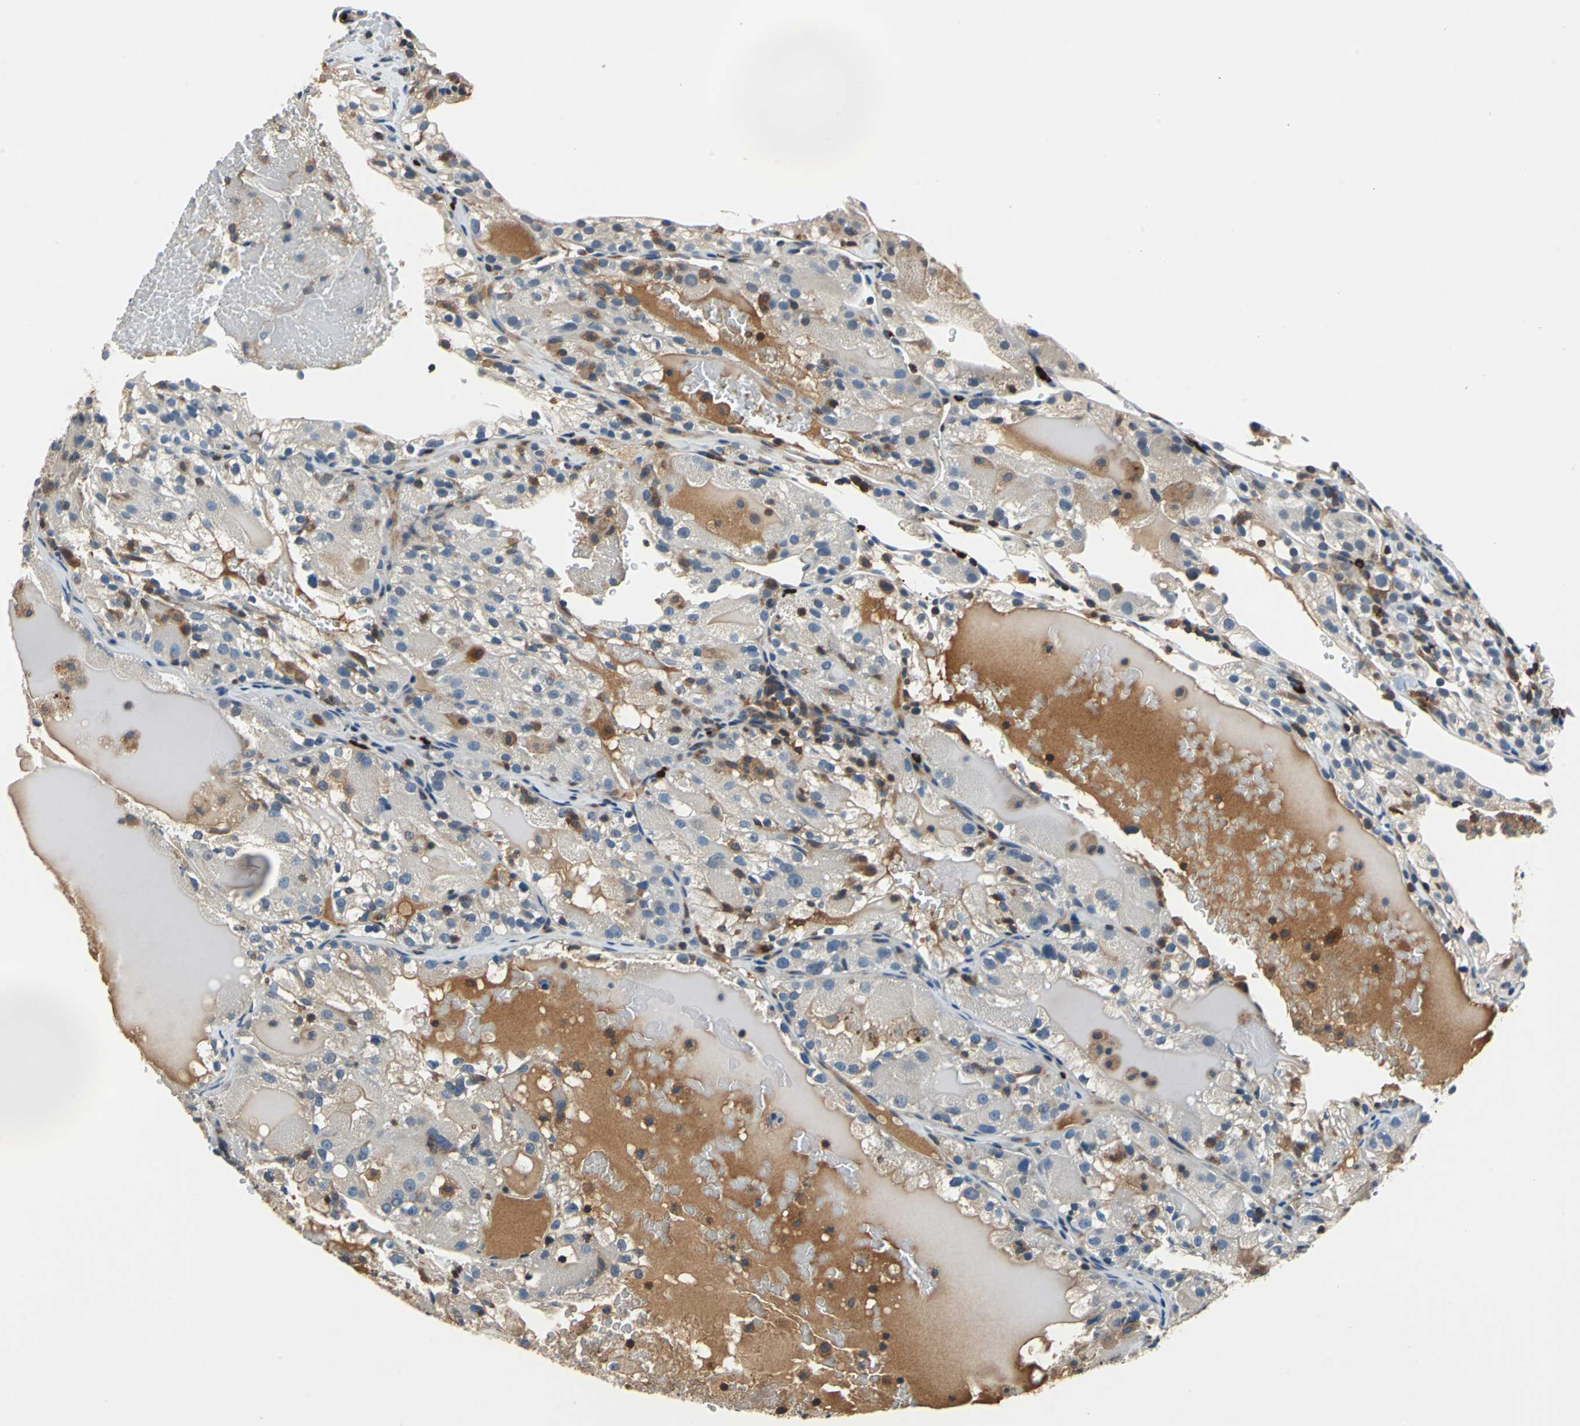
{"staining": {"intensity": "weak", "quantity": "<25%", "location": "cytoplasmic/membranous"}, "tissue": "renal cancer", "cell_type": "Tumor cells", "image_type": "cancer", "snomed": [{"axis": "morphology", "description": "Normal tissue, NOS"}, {"axis": "morphology", "description": "Adenocarcinoma, NOS"}, {"axis": "topography", "description": "Kidney"}], "caption": "Adenocarcinoma (renal) was stained to show a protein in brown. There is no significant positivity in tumor cells. Brightfield microscopy of immunohistochemistry stained with DAB (brown) and hematoxylin (blue), captured at high magnification.", "gene": "SLC19A2", "patient": {"sex": "male", "age": 61}}